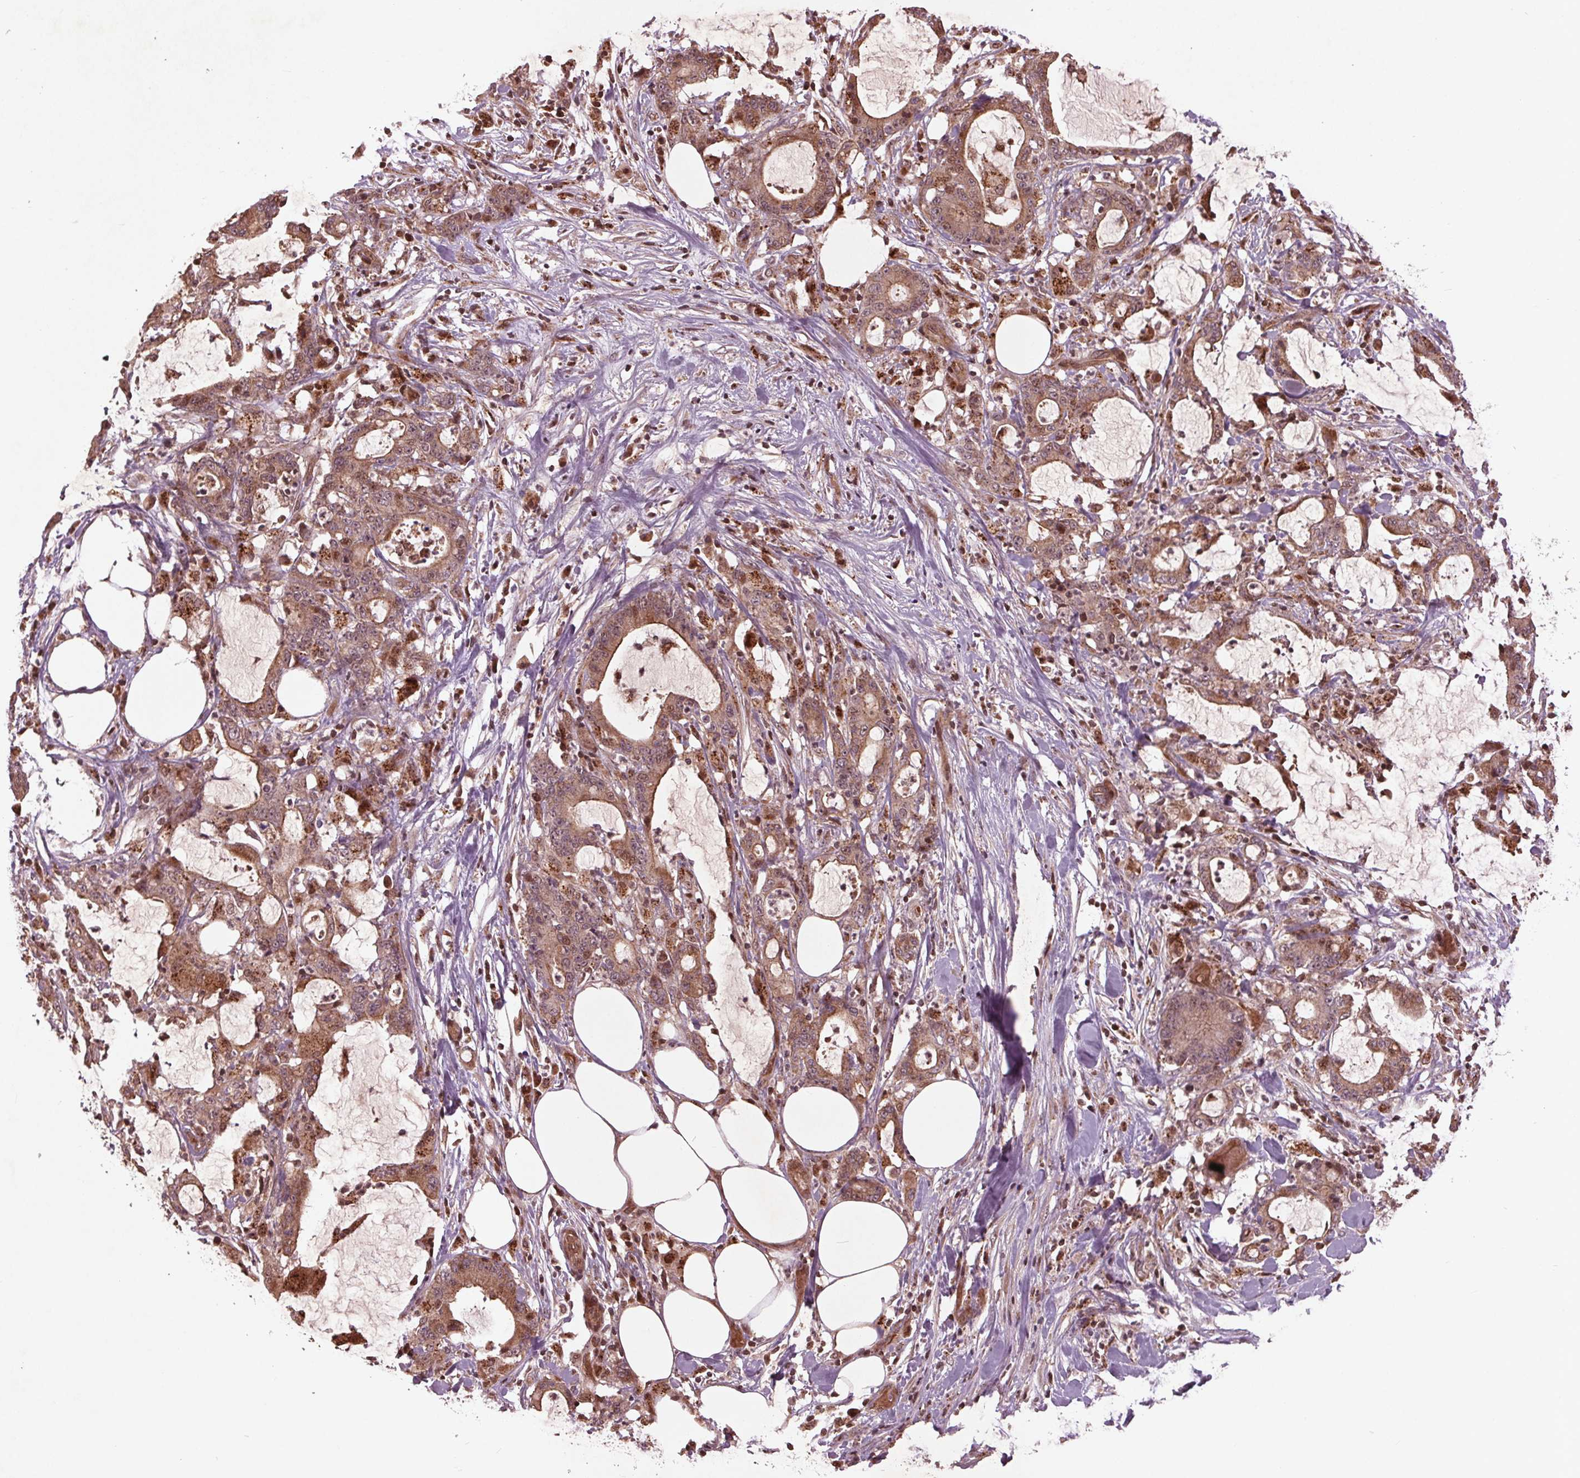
{"staining": {"intensity": "moderate", "quantity": ">75%", "location": "cytoplasmic/membranous"}, "tissue": "stomach cancer", "cell_type": "Tumor cells", "image_type": "cancer", "snomed": [{"axis": "morphology", "description": "Adenocarcinoma, NOS"}, {"axis": "topography", "description": "Stomach, upper"}], "caption": "Protein staining exhibits moderate cytoplasmic/membranous positivity in approximately >75% of tumor cells in stomach adenocarcinoma.", "gene": "CDKL4", "patient": {"sex": "male", "age": 68}}